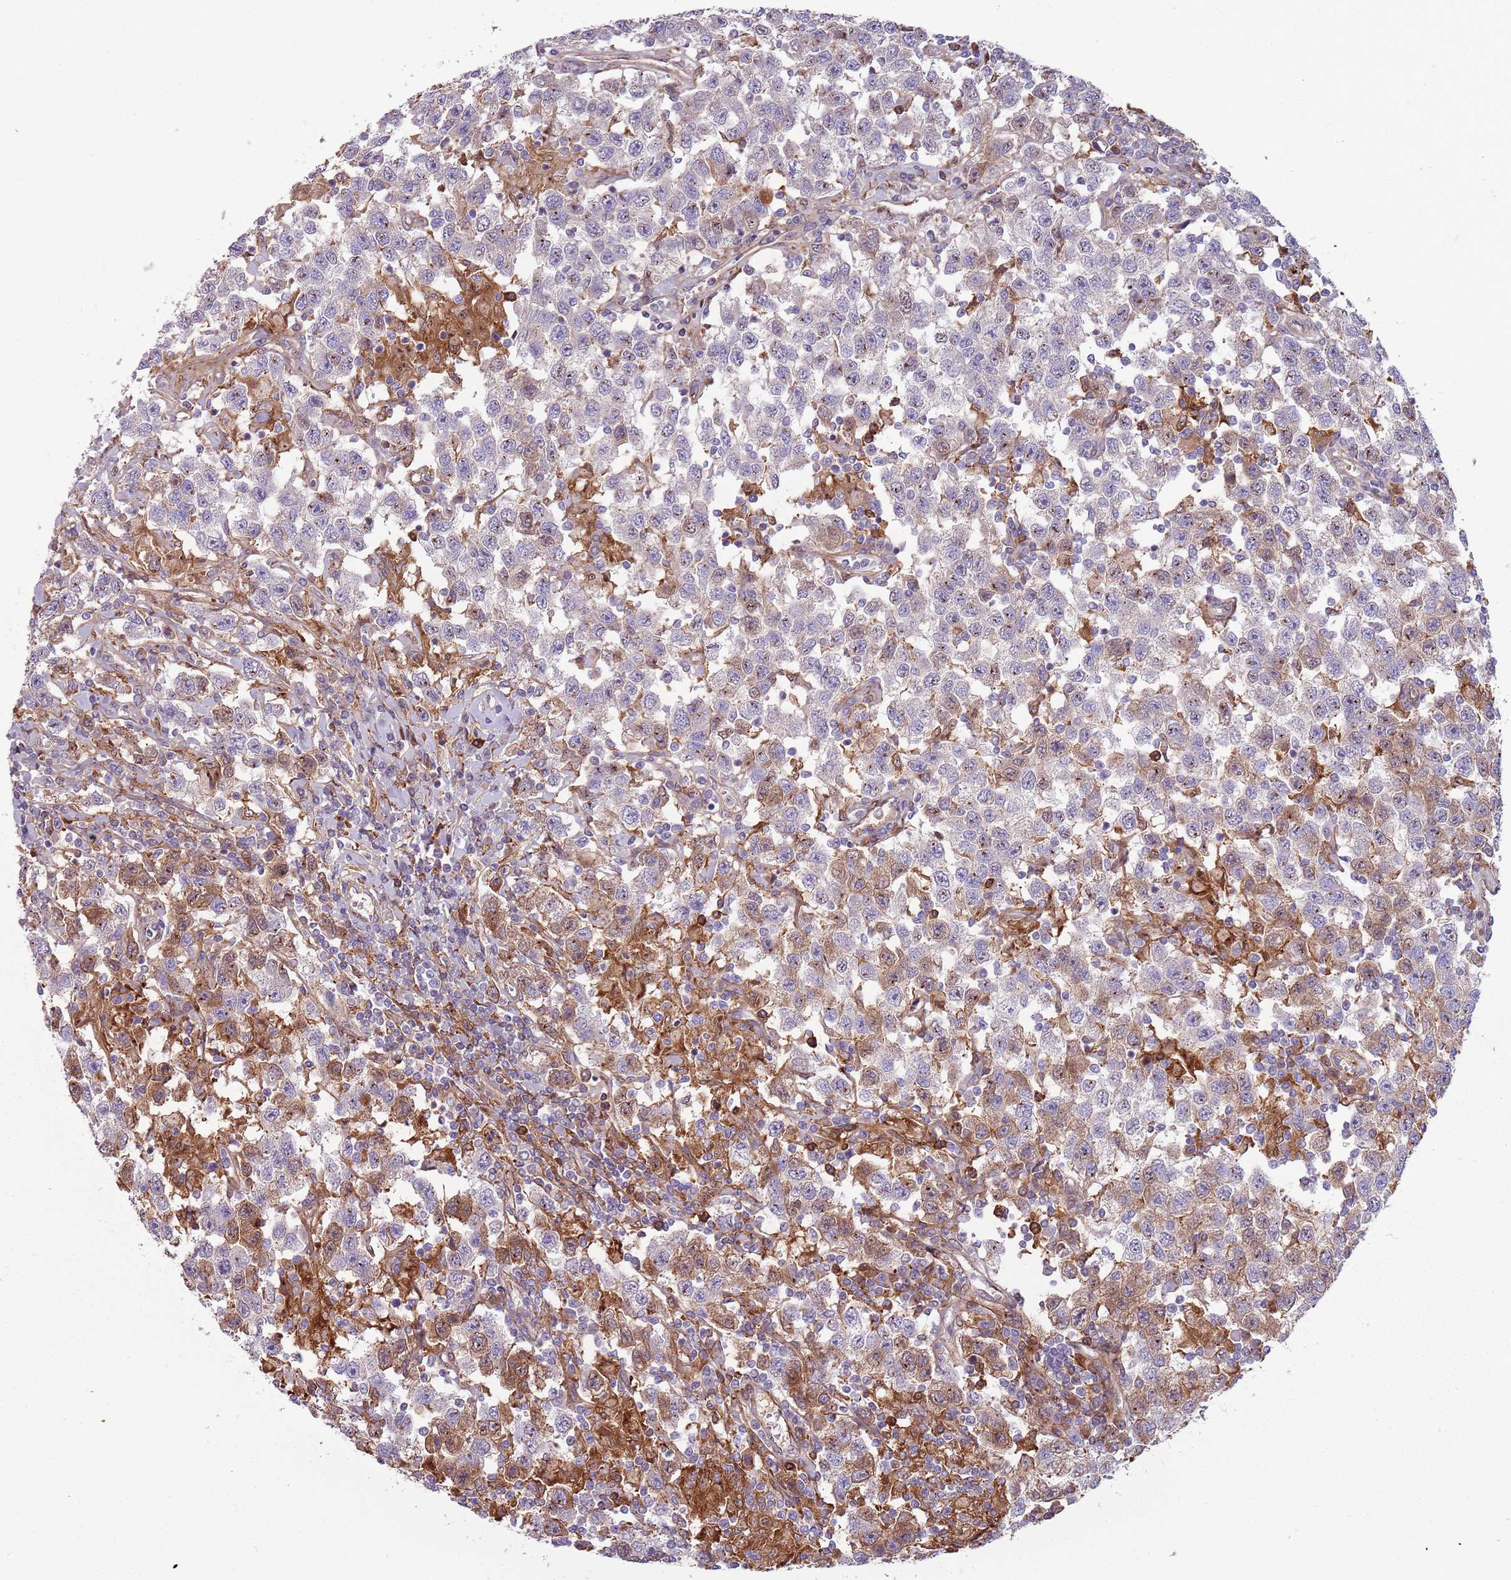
{"staining": {"intensity": "moderate", "quantity": "<25%", "location": "cytoplasmic/membranous"}, "tissue": "testis cancer", "cell_type": "Tumor cells", "image_type": "cancer", "snomed": [{"axis": "morphology", "description": "Seminoma, NOS"}, {"axis": "topography", "description": "Testis"}], "caption": "A micrograph showing moderate cytoplasmic/membranous staining in approximately <25% of tumor cells in testis cancer (seminoma), as visualized by brown immunohistochemical staining.", "gene": "NADK", "patient": {"sex": "male", "age": 41}}